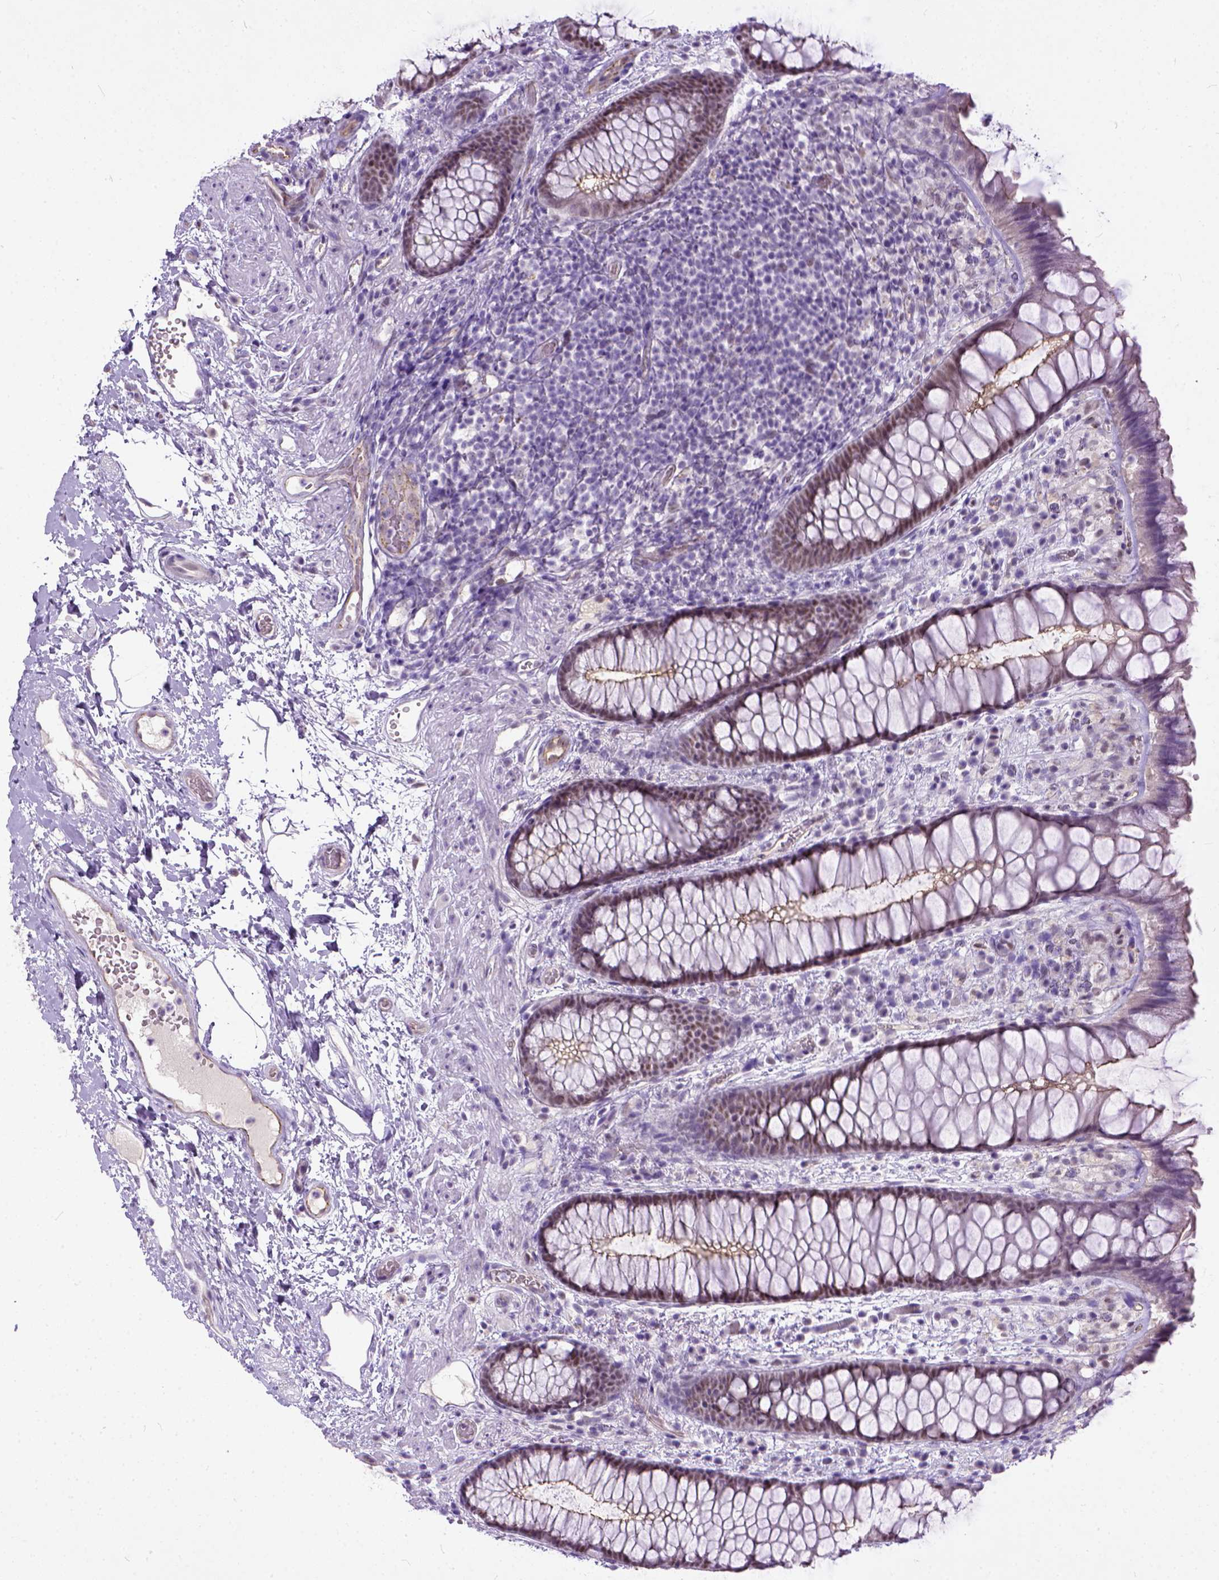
{"staining": {"intensity": "moderate", "quantity": ">75%", "location": "cytoplasmic/membranous,nuclear"}, "tissue": "rectum", "cell_type": "Glandular cells", "image_type": "normal", "snomed": [{"axis": "morphology", "description": "Normal tissue, NOS"}, {"axis": "topography", "description": "Rectum"}], "caption": "Rectum stained for a protein demonstrates moderate cytoplasmic/membranous,nuclear positivity in glandular cells. (brown staining indicates protein expression, while blue staining denotes nuclei).", "gene": "ADGRF1", "patient": {"sex": "female", "age": 62}}